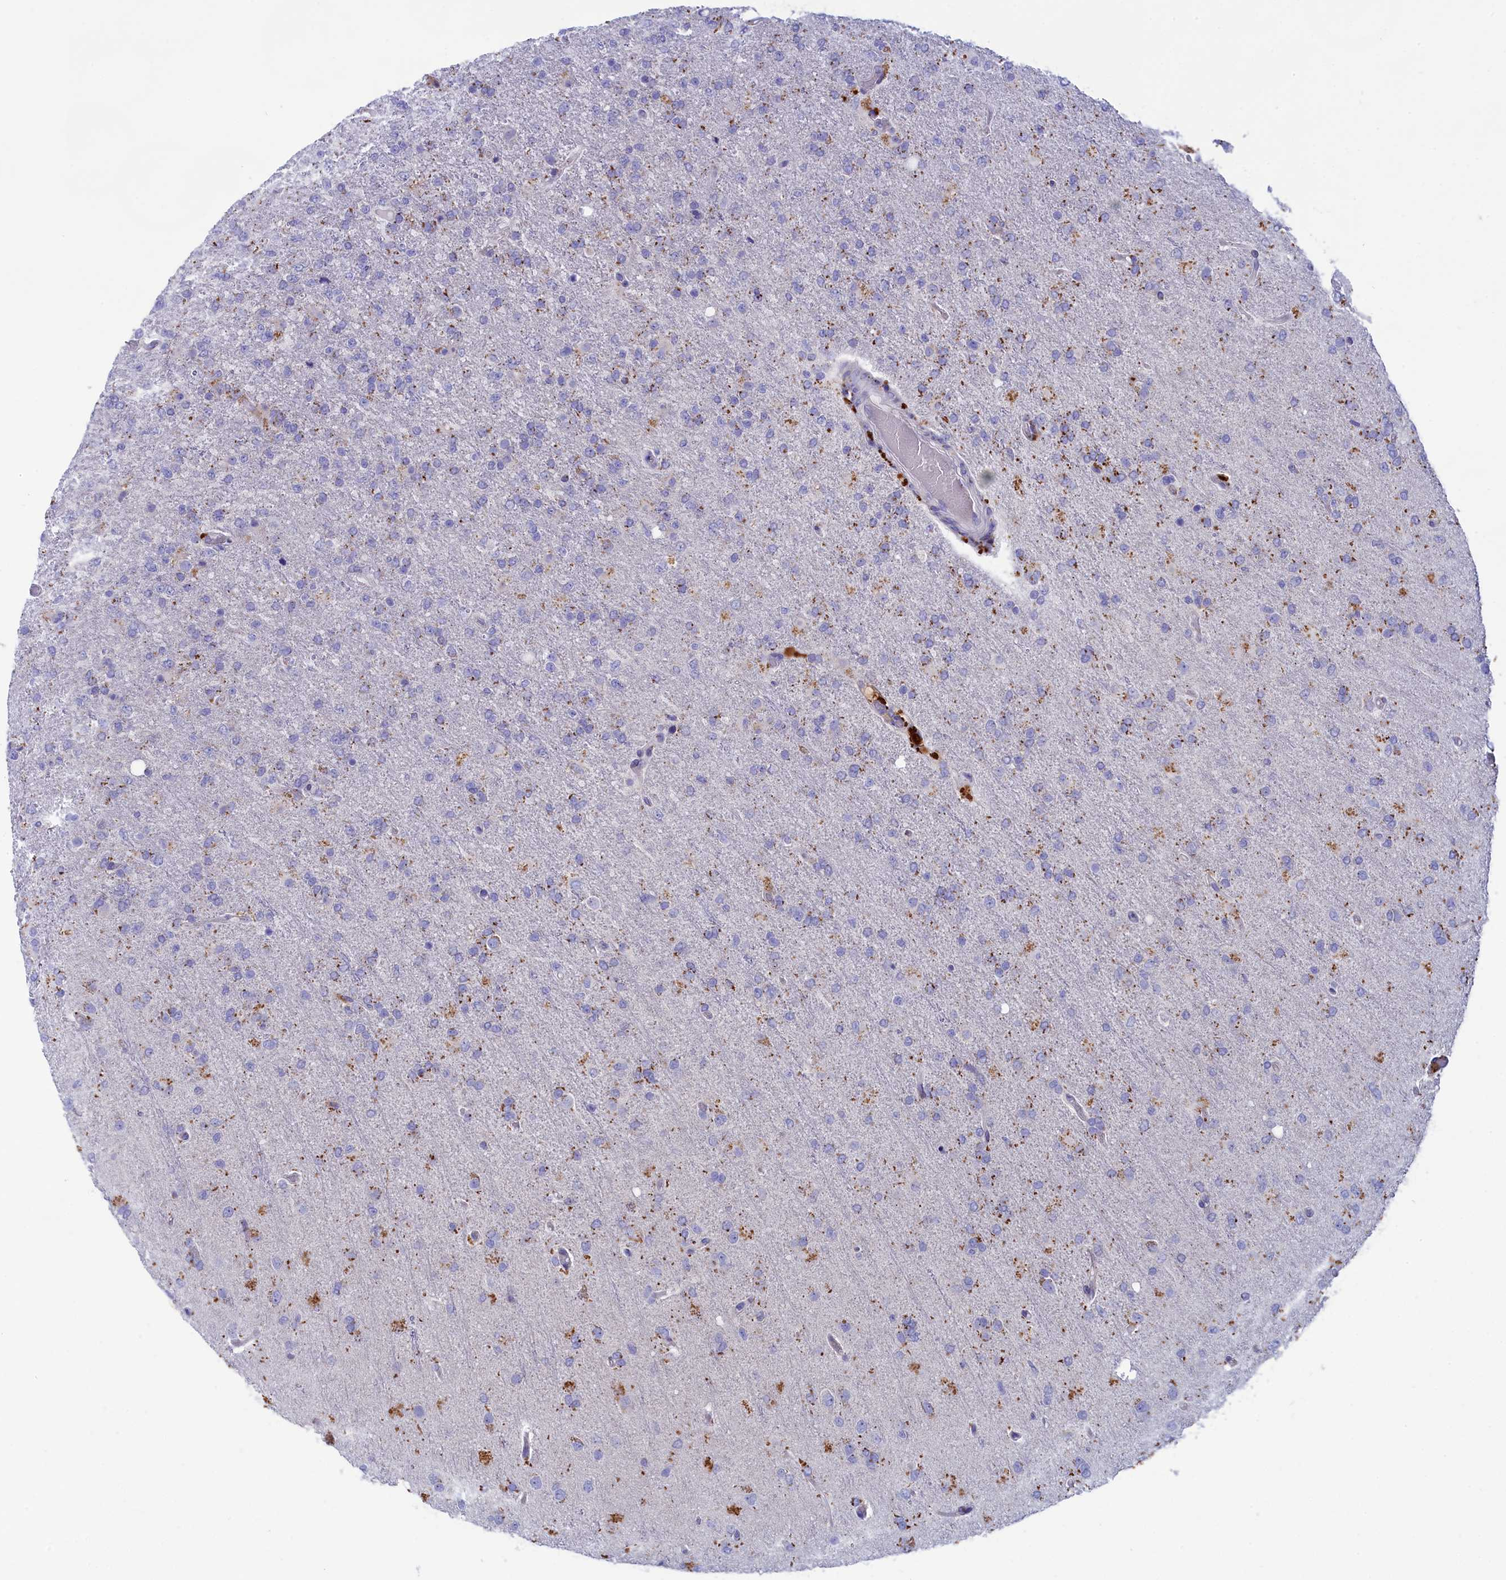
{"staining": {"intensity": "weak", "quantity": "<25%", "location": "cytoplasmic/membranous"}, "tissue": "glioma", "cell_type": "Tumor cells", "image_type": "cancer", "snomed": [{"axis": "morphology", "description": "Glioma, malignant, High grade"}, {"axis": "topography", "description": "Brain"}], "caption": "An IHC micrograph of malignant glioma (high-grade) is shown. There is no staining in tumor cells of malignant glioma (high-grade).", "gene": "WDR6", "patient": {"sex": "female", "age": 74}}